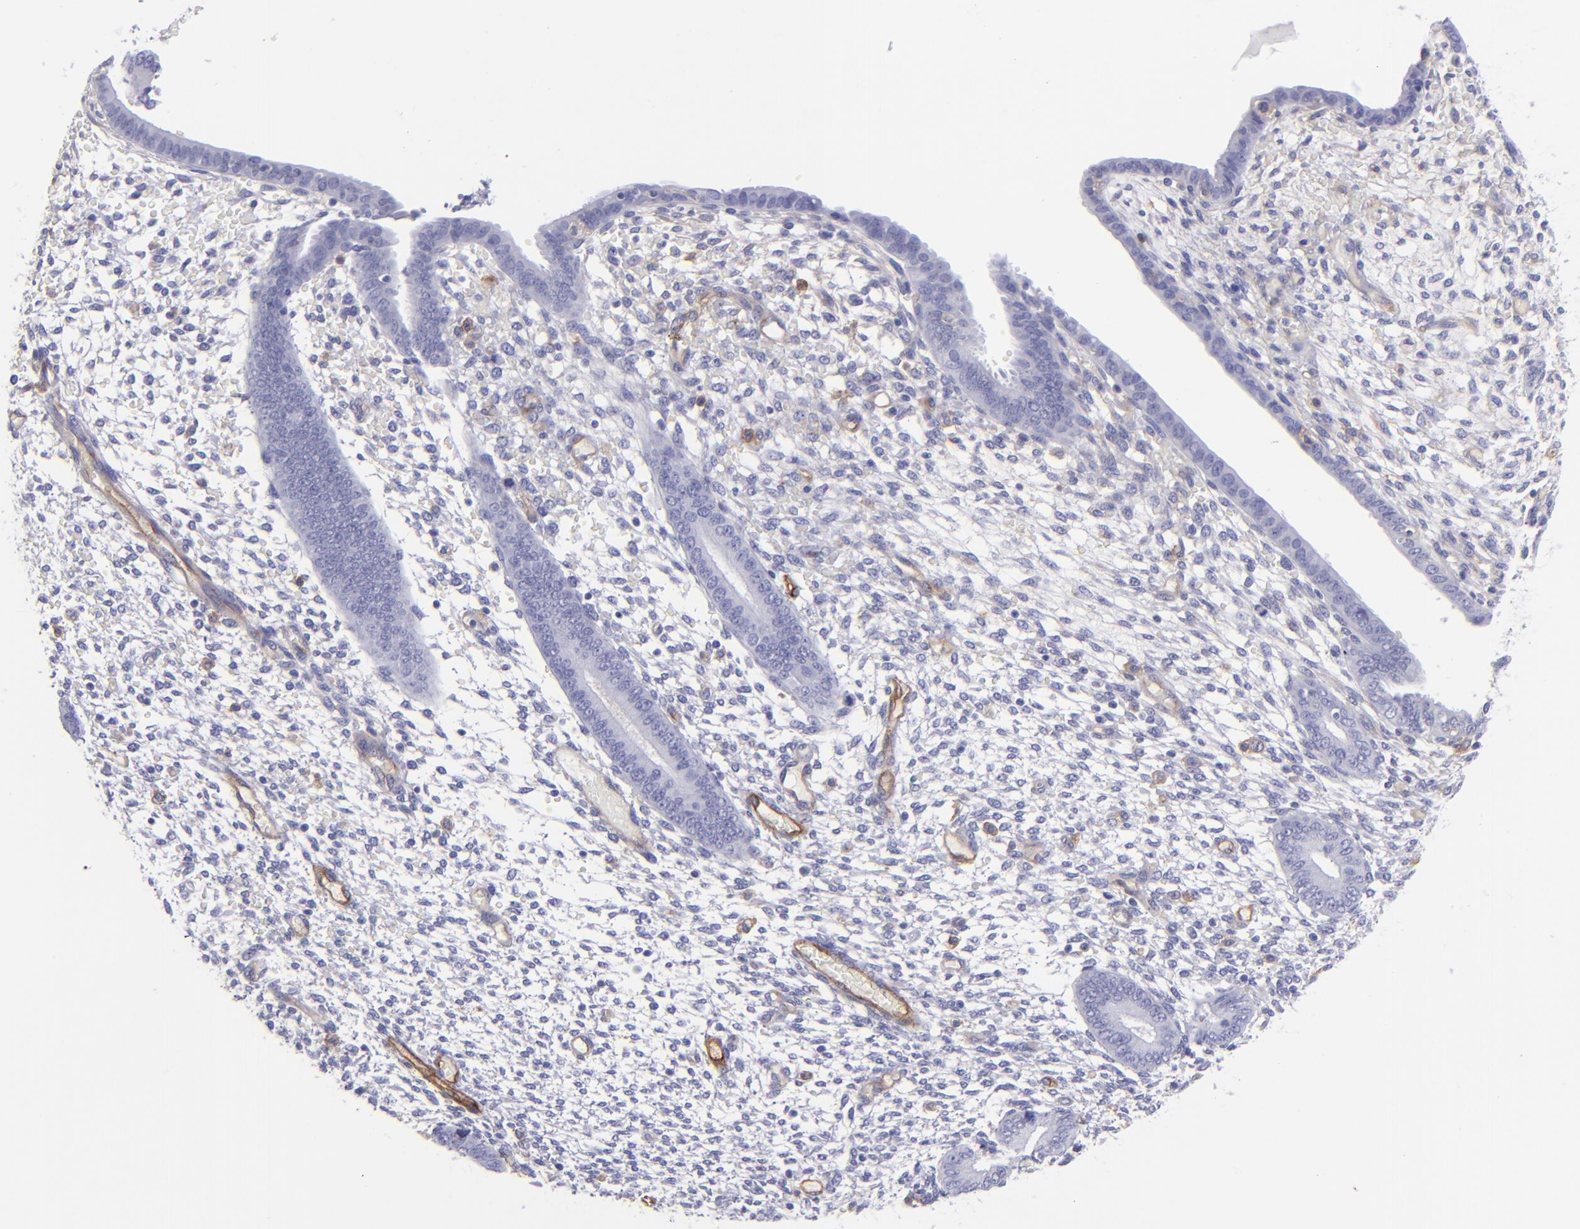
{"staining": {"intensity": "negative", "quantity": "none", "location": "none"}, "tissue": "endometrium", "cell_type": "Cells in endometrial stroma", "image_type": "normal", "snomed": [{"axis": "morphology", "description": "Normal tissue, NOS"}, {"axis": "topography", "description": "Endometrium"}], "caption": "The histopathology image reveals no staining of cells in endometrial stroma in benign endometrium. Nuclei are stained in blue.", "gene": "ENTPD1", "patient": {"sex": "female", "age": 42}}